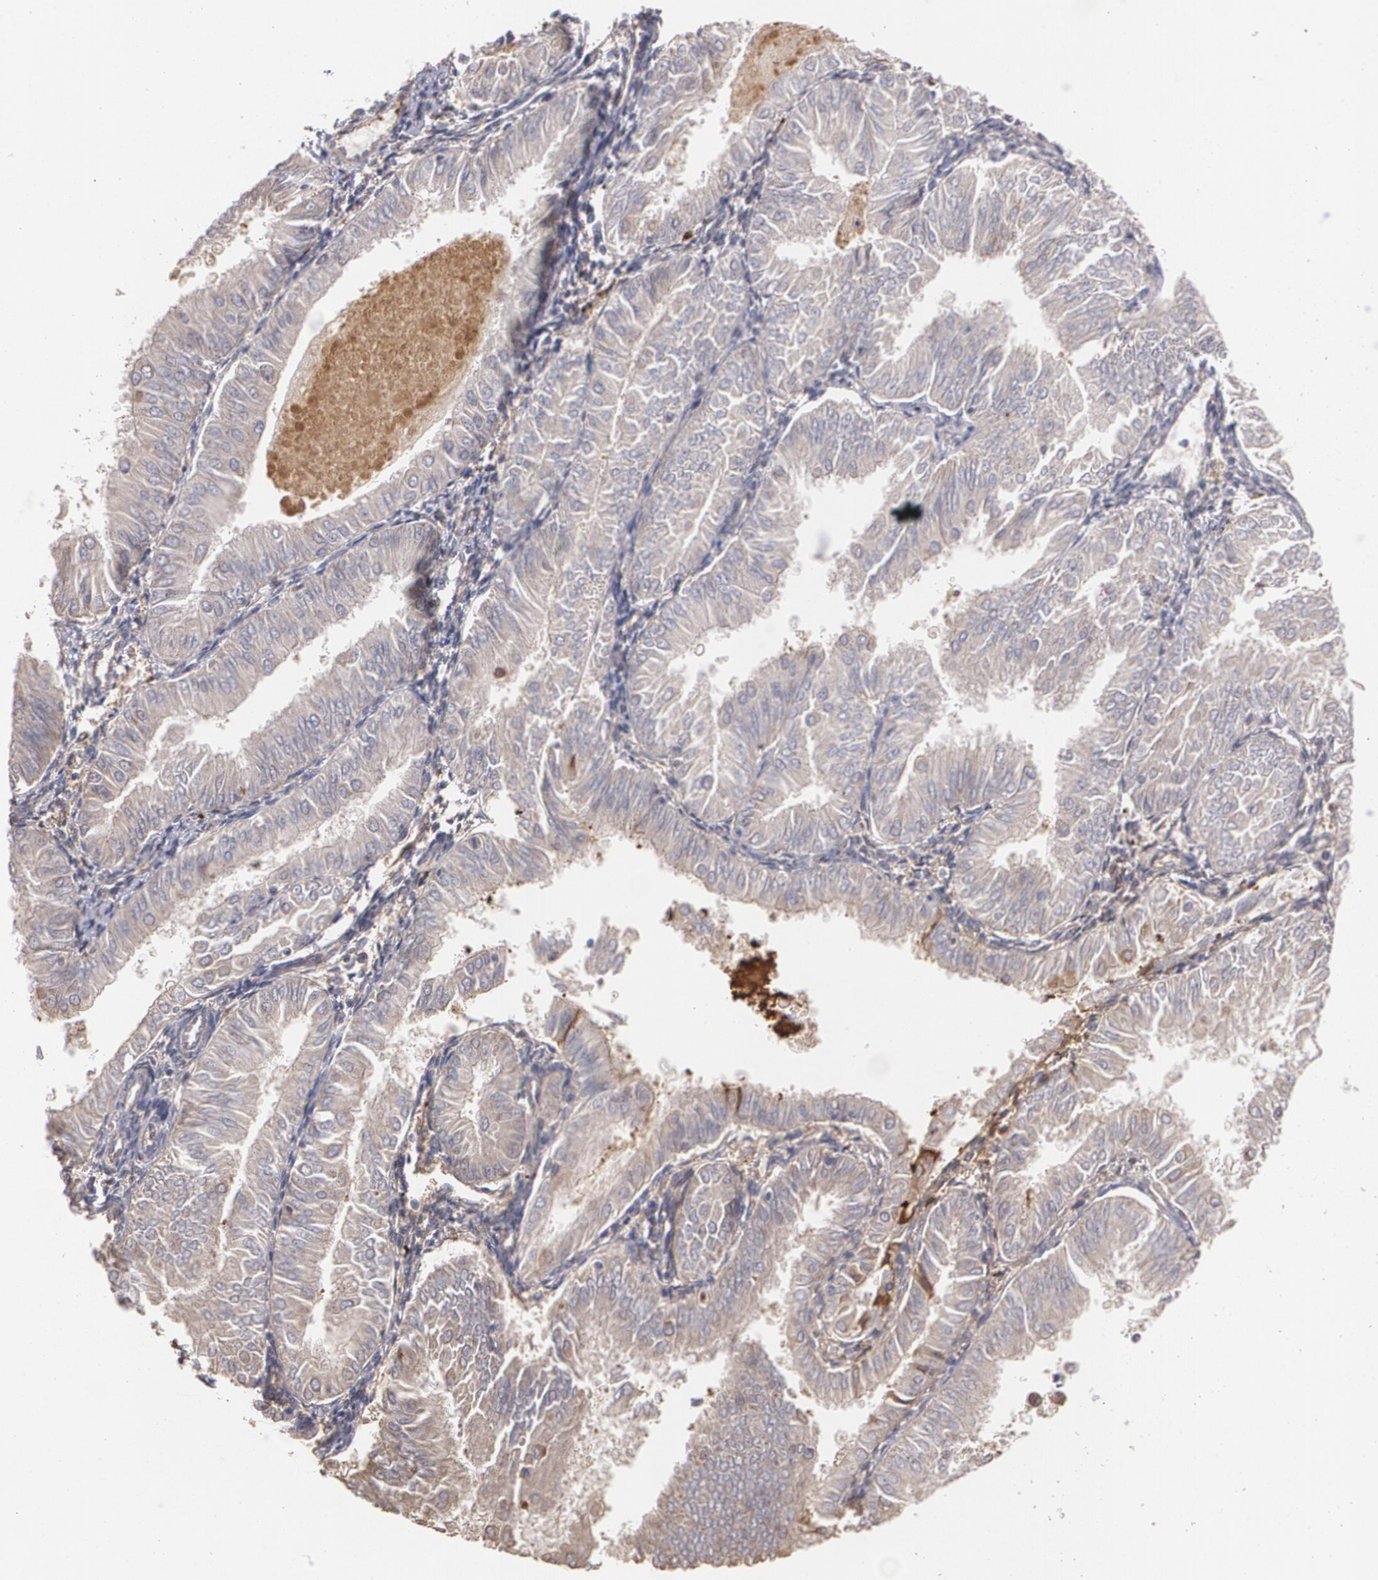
{"staining": {"intensity": "weak", "quantity": ">75%", "location": "cytoplasmic/membranous"}, "tissue": "endometrial cancer", "cell_type": "Tumor cells", "image_type": "cancer", "snomed": [{"axis": "morphology", "description": "Adenocarcinoma, NOS"}, {"axis": "topography", "description": "Endometrium"}], "caption": "This is a micrograph of immunohistochemistry (IHC) staining of endometrial cancer, which shows weak expression in the cytoplasmic/membranous of tumor cells.", "gene": "PON1", "patient": {"sex": "female", "age": 53}}